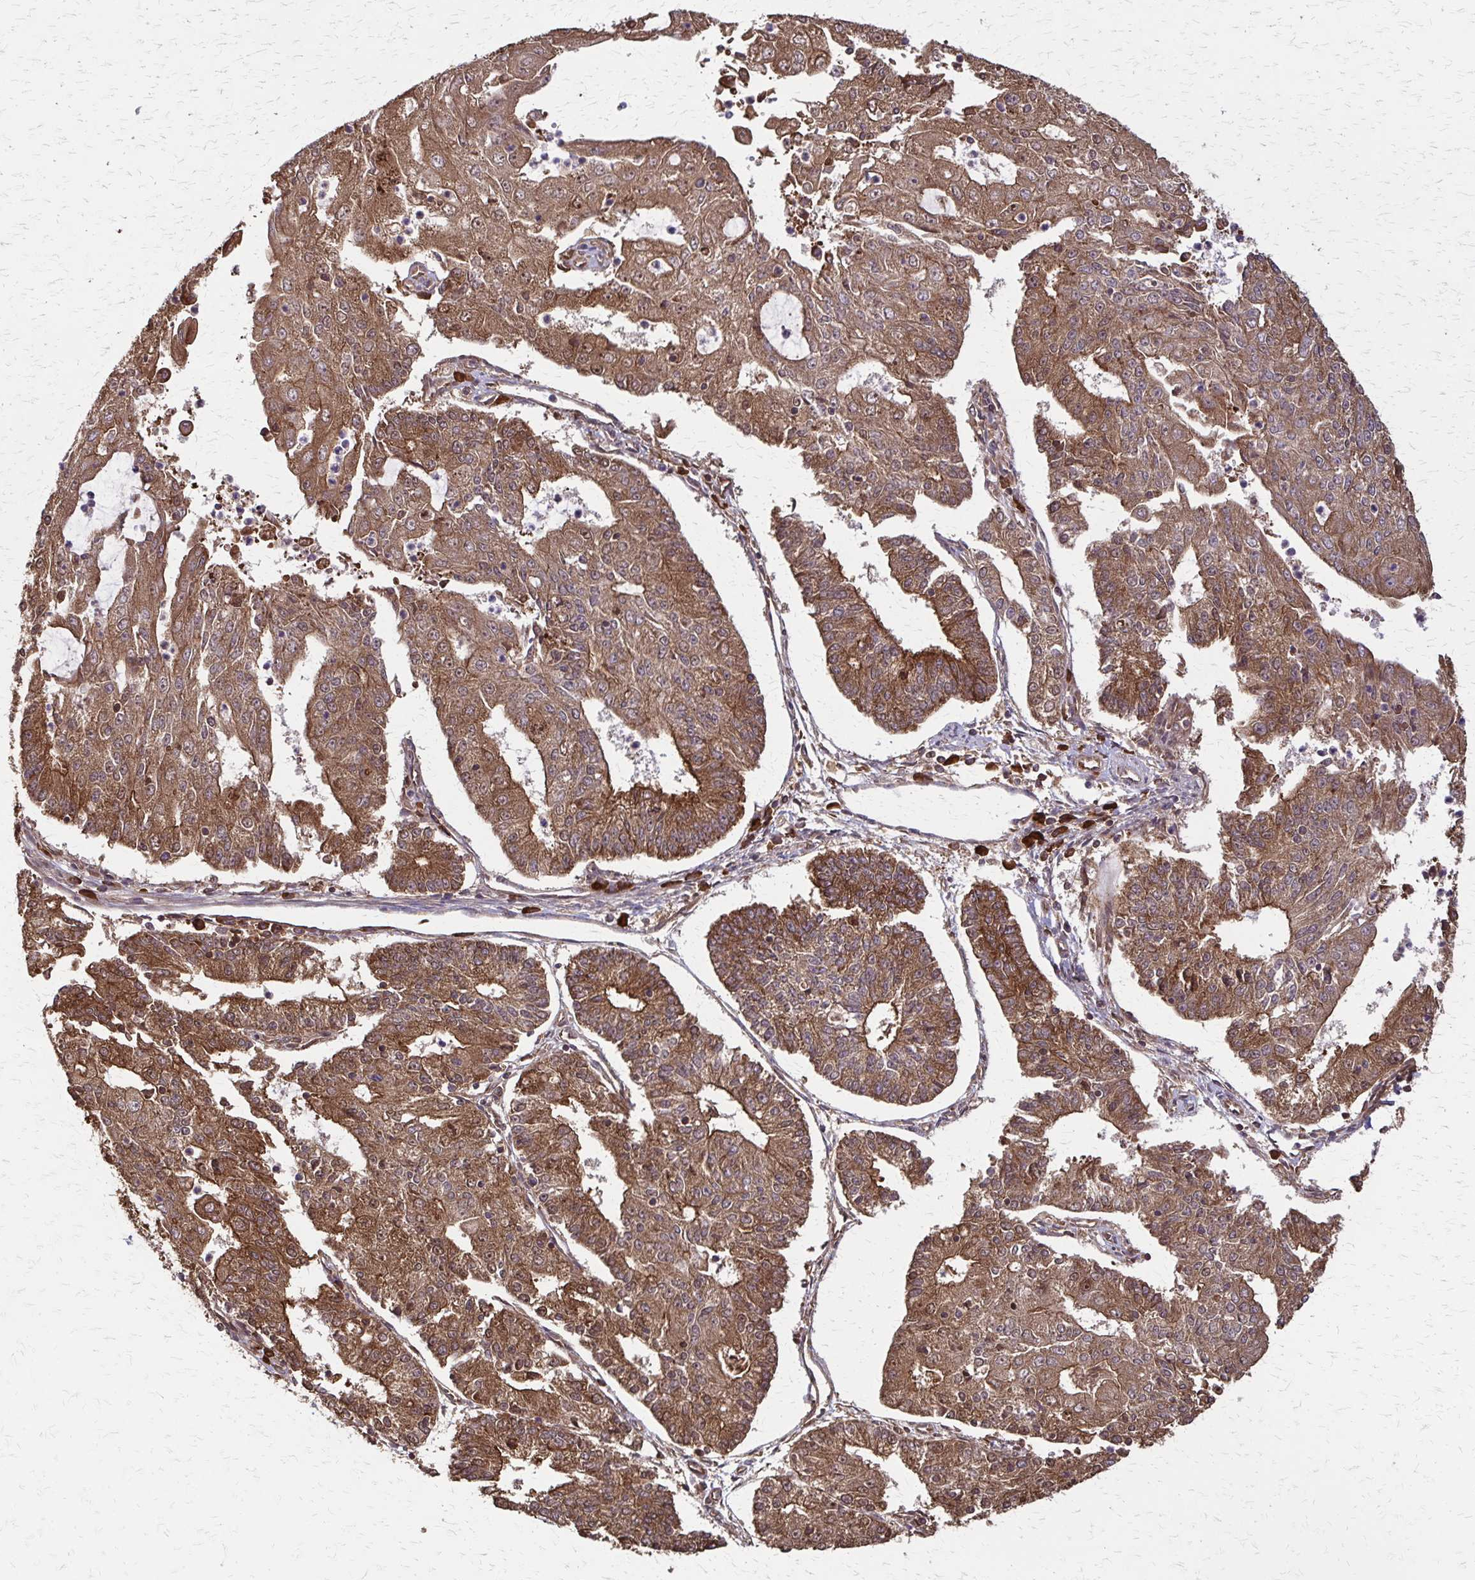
{"staining": {"intensity": "strong", "quantity": ">75%", "location": "cytoplasmic/membranous"}, "tissue": "endometrial cancer", "cell_type": "Tumor cells", "image_type": "cancer", "snomed": [{"axis": "morphology", "description": "Adenocarcinoma, NOS"}, {"axis": "topography", "description": "Endometrium"}], "caption": "High-magnification brightfield microscopy of endometrial adenocarcinoma stained with DAB (brown) and counterstained with hematoxylin (blue). tumor cells exhibit strong cytoplasmic/membranous staining is identified in about>75% of cells.", "gene": "EEF2", "patient": {"sex": "female", "age": 56}}